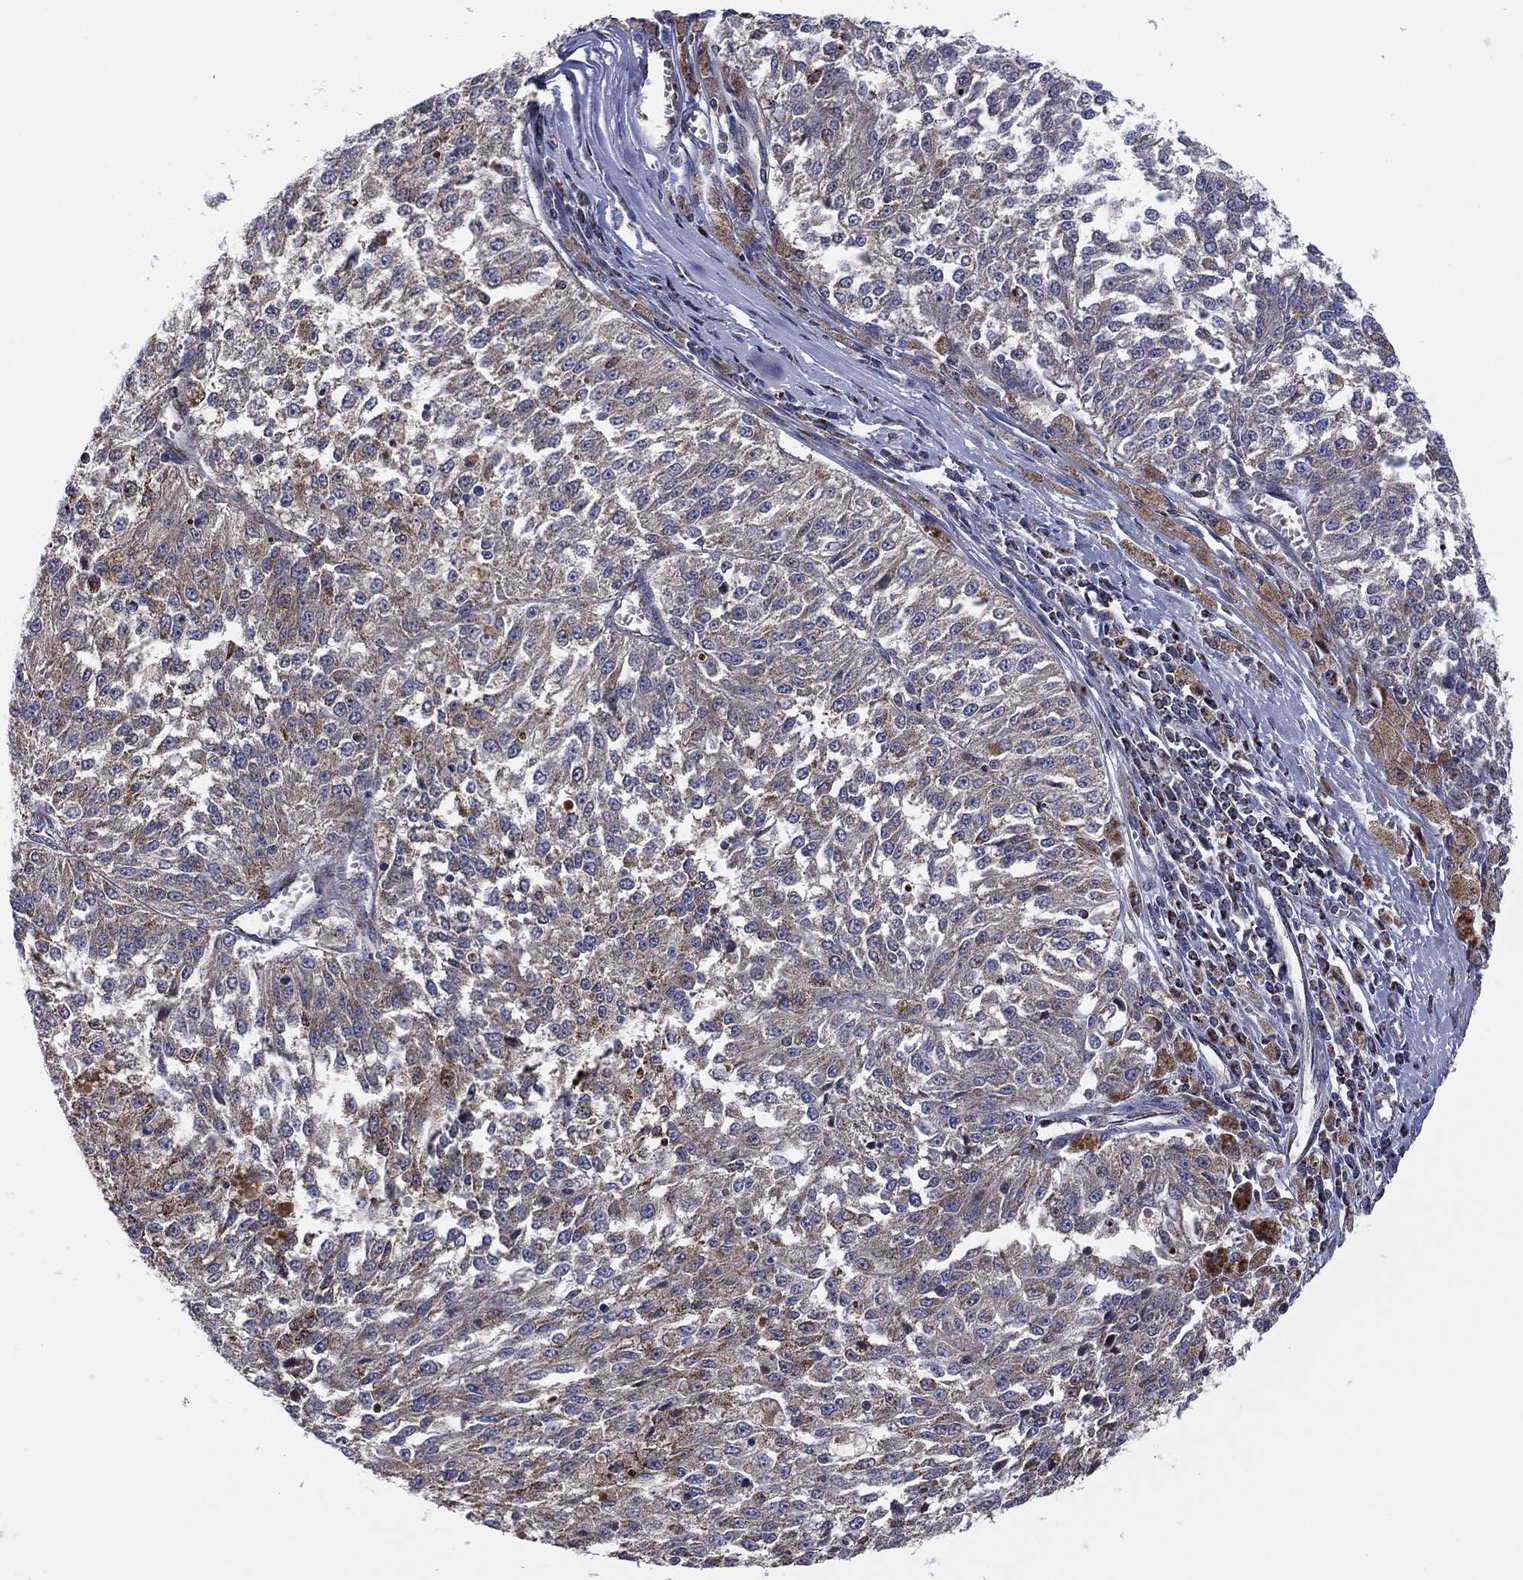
{"staining": {"intensity": "weak", "quantity": "<25%", "location": "cytoplasmic/membranous"}, "tissue": "melanoma", "cell_type": "Tumor cells", "image_type": "cancer", "snomed": [{"axis": "morphology", "description": "Malignant melanoma, Metastatic site"}, {"axis": "topography", "description": "Lymph node"}], "caption": "A high-resolution micrograph shows immunohistochemistry (IHC) staining of malignant melanoma (metastatic site), which shows no significant positivity in tumor cells.", "gene": "PIDD1", "patient": {"sex": "female", "age": 64}}